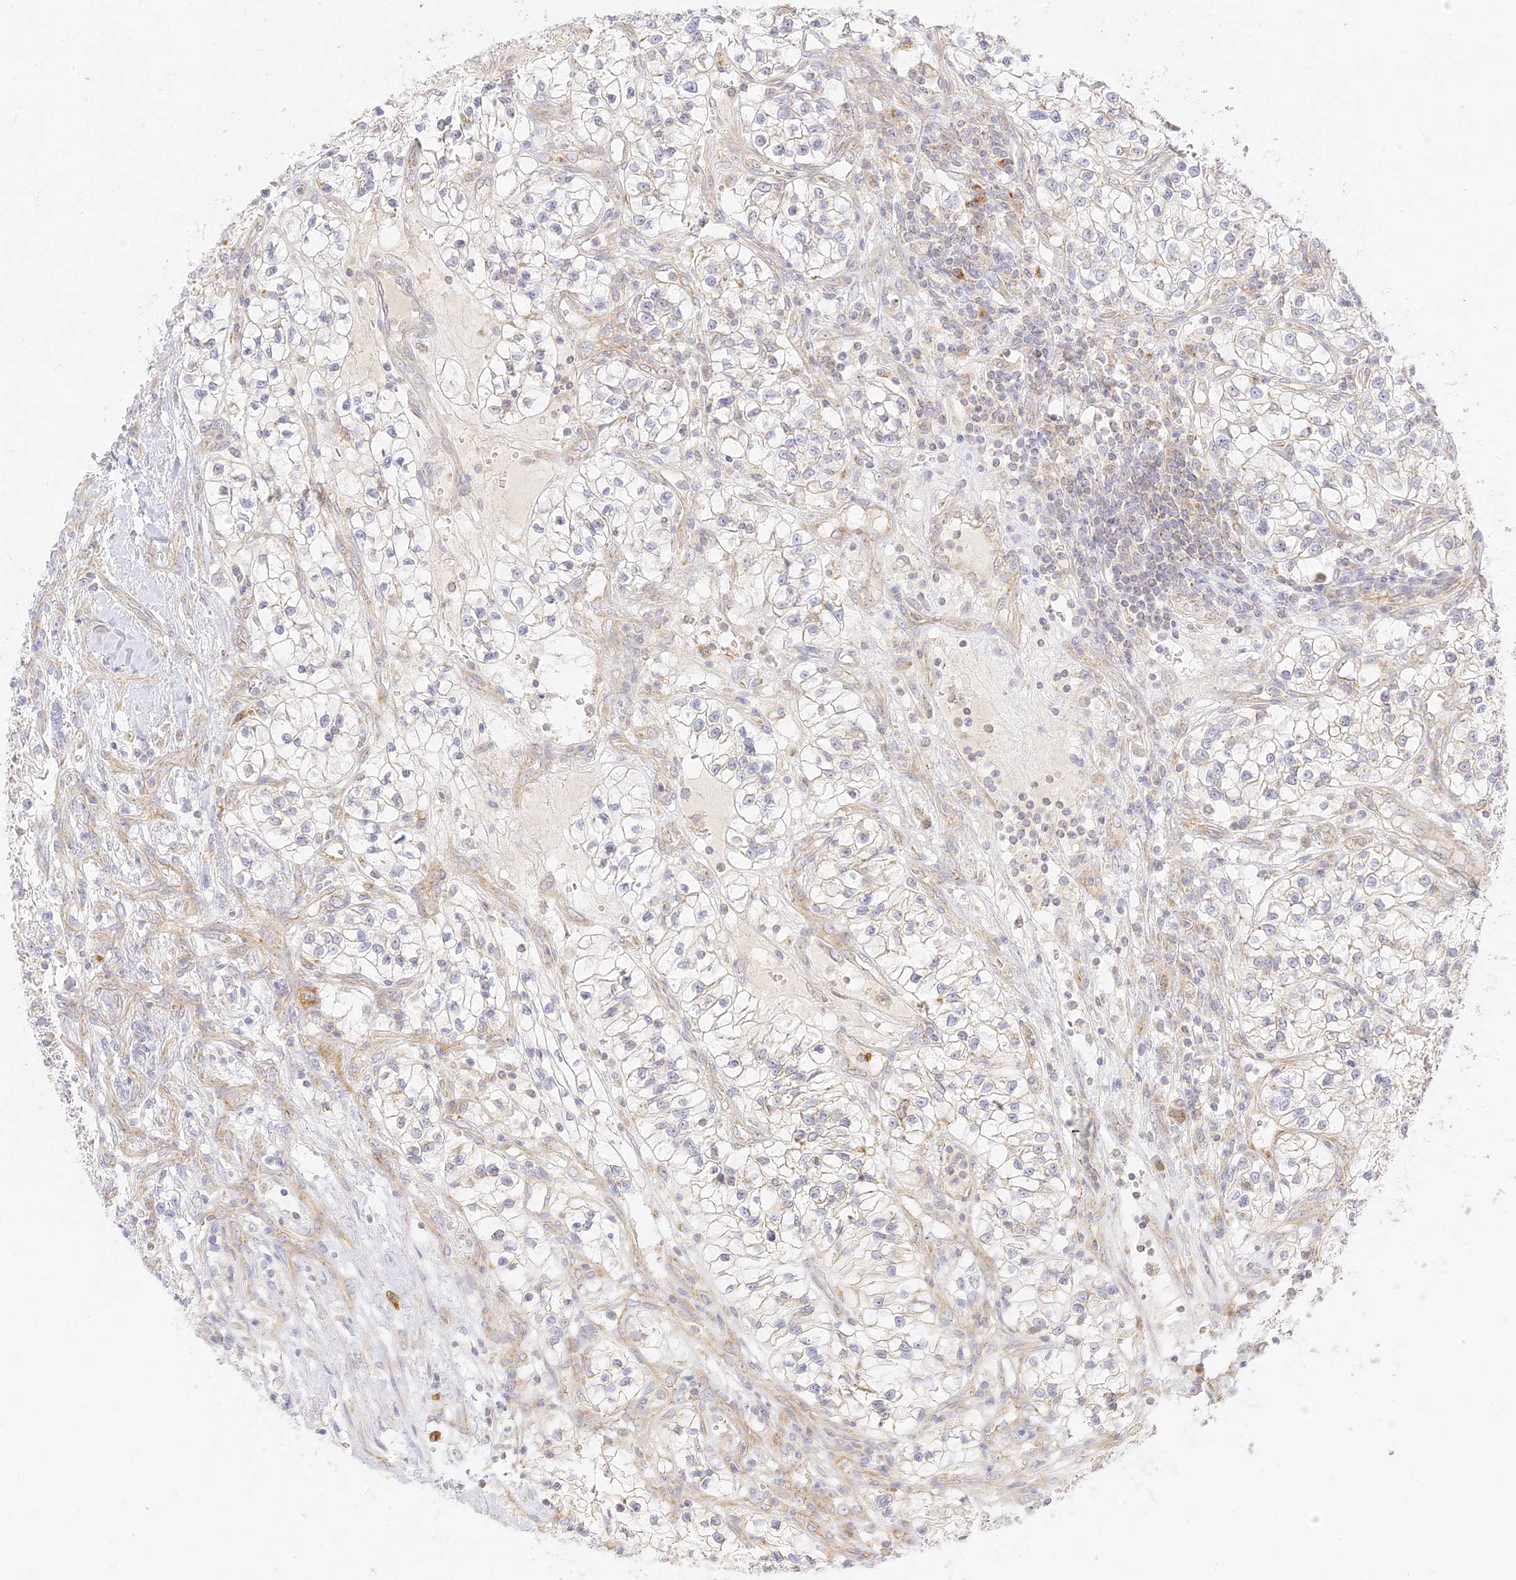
{"staining": {"intensity": "negative", "quantity": "none", "location": "none"}, "tissue": "renal cancer", "cell_type": "Tumor cells", "image_type": "cancer", "snomed": [{"axis": "morphology", "description": "Adenocarcinoma, NOS"}, {"axis": "topography", "description": "Kidney"}], "caption": "Immunohistochemistry of human renal cancer (adenocarcinoma) shows no positivity in tumor cells.", "gene": "LRRC15", "patient": {"sex": "female", "age": 57}}